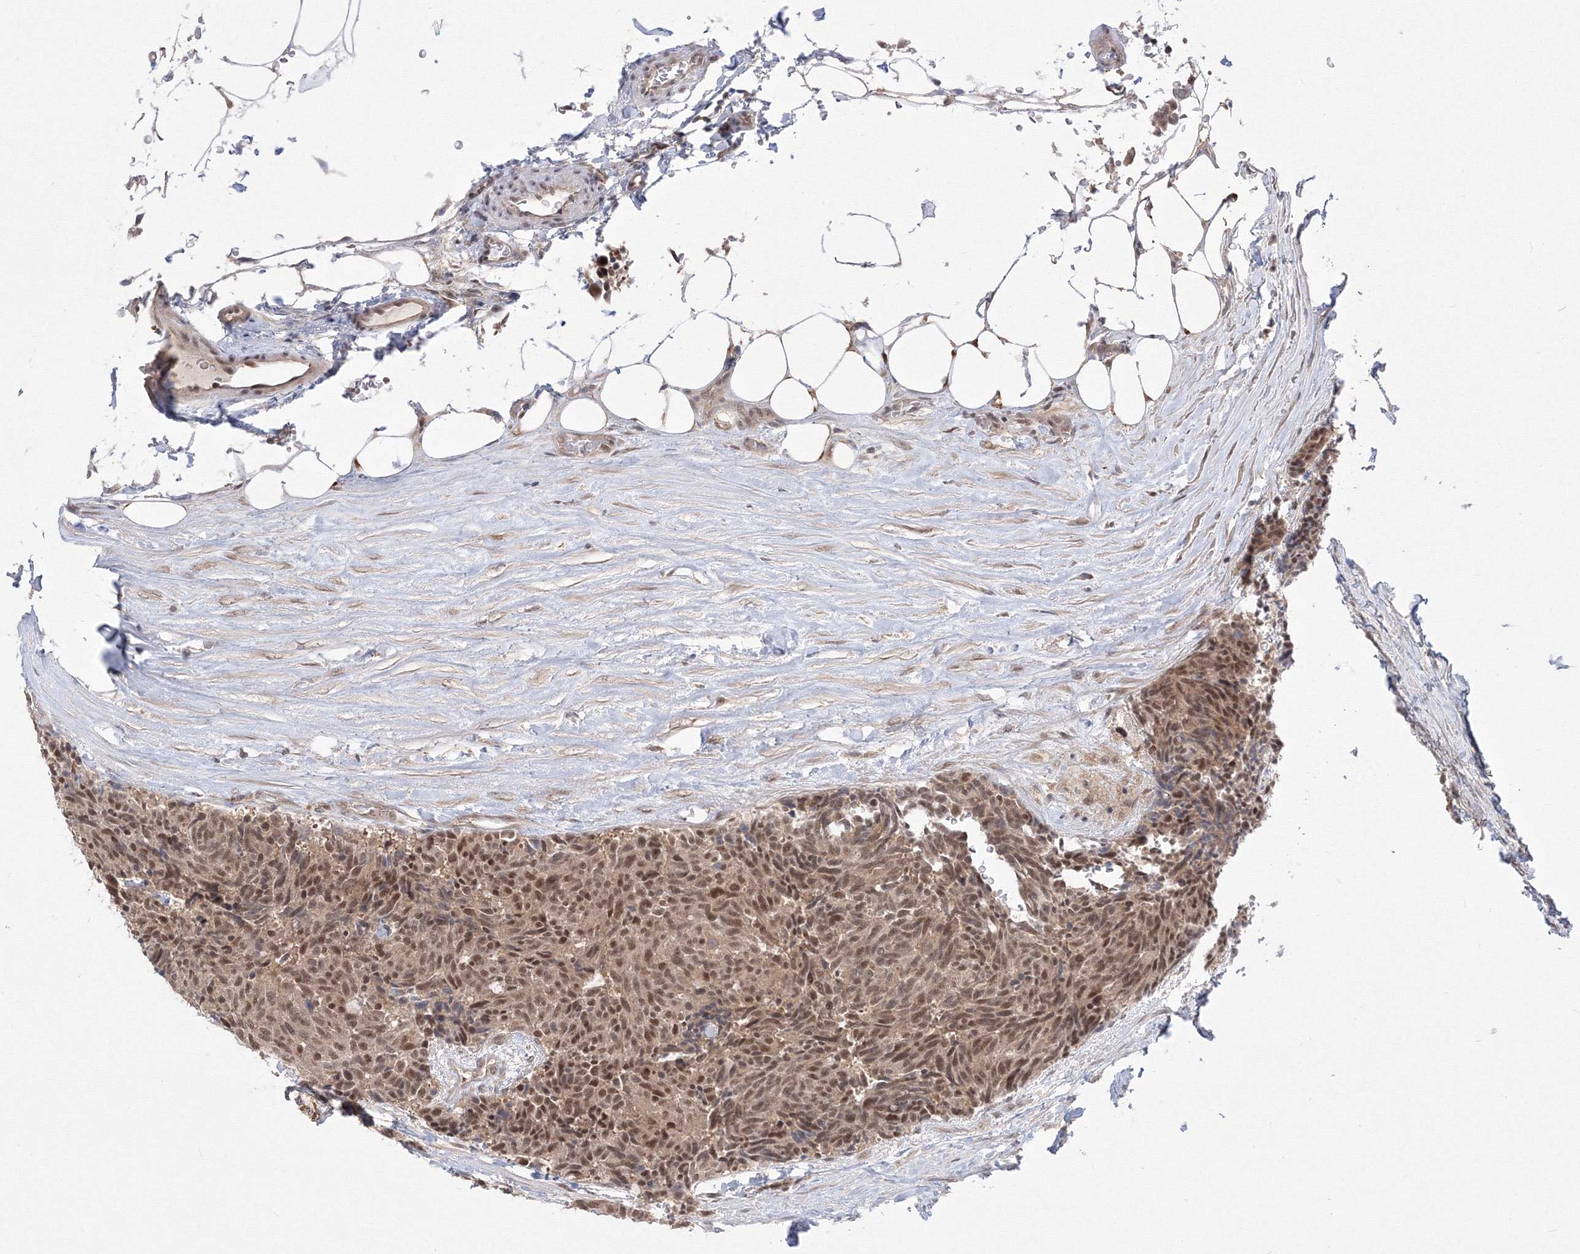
{"staining": {"intensity": "moderate", "quantity": ">75%", "location": "nuclear"}, "tissue": "carcinoid", "cell_type": "Tumor cells", "image_type": "cancer", "snomed": [{"axis": "morphology", "description": "Carcinoid, malignant, NOS"}, {"axis": "topography", "description": "Pancreas"}], "caption": "Moderate nuclear staining for a protein is identified in approximately >75% of tumor cells of carcinoid (malignant) using IHC.", "gene": "COPS4", "patient": {"sex": "female", "age": 54}}